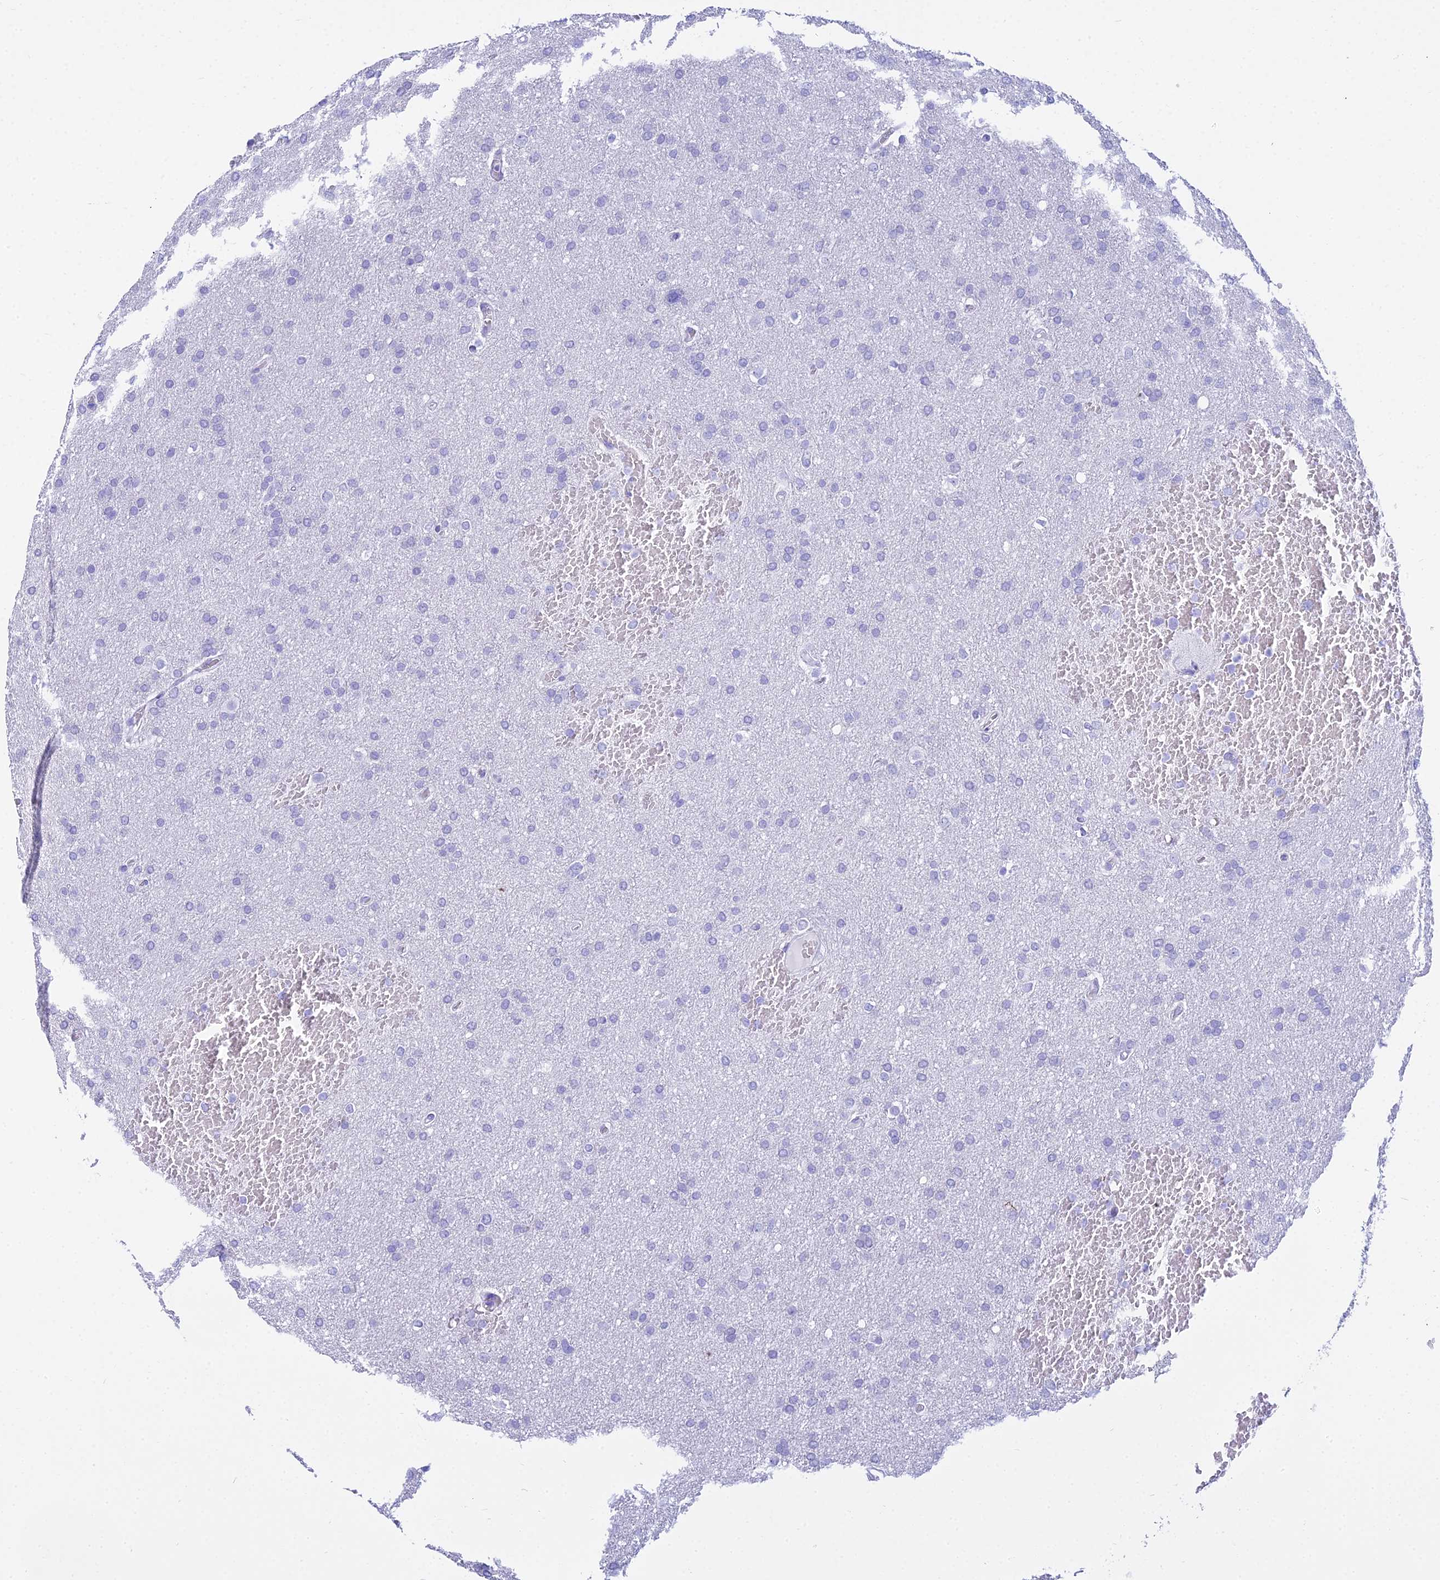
{"staining": {"intensity": "negative", "quantity": "none", "location": "none"}, "tissue": "glioma", "cell_type": "Tumor cells", "image_type": "cancer", "snomed": [{"axis": "morphology", "description": "Glioma, malignant, High grade"}, {"axis": "topography", "description": "Cerebral cortex"}], "caption": "An image of malignant high-grade glioma stained for a protein shows no brown staining in tumor cells. (DAB (3,3'-diaminobenzidine) immunohistochemistry visualized using brightfield microscopy, high magnification).", "gene": "ZNF442", "patient": {"sex": "female", "age": 36}}